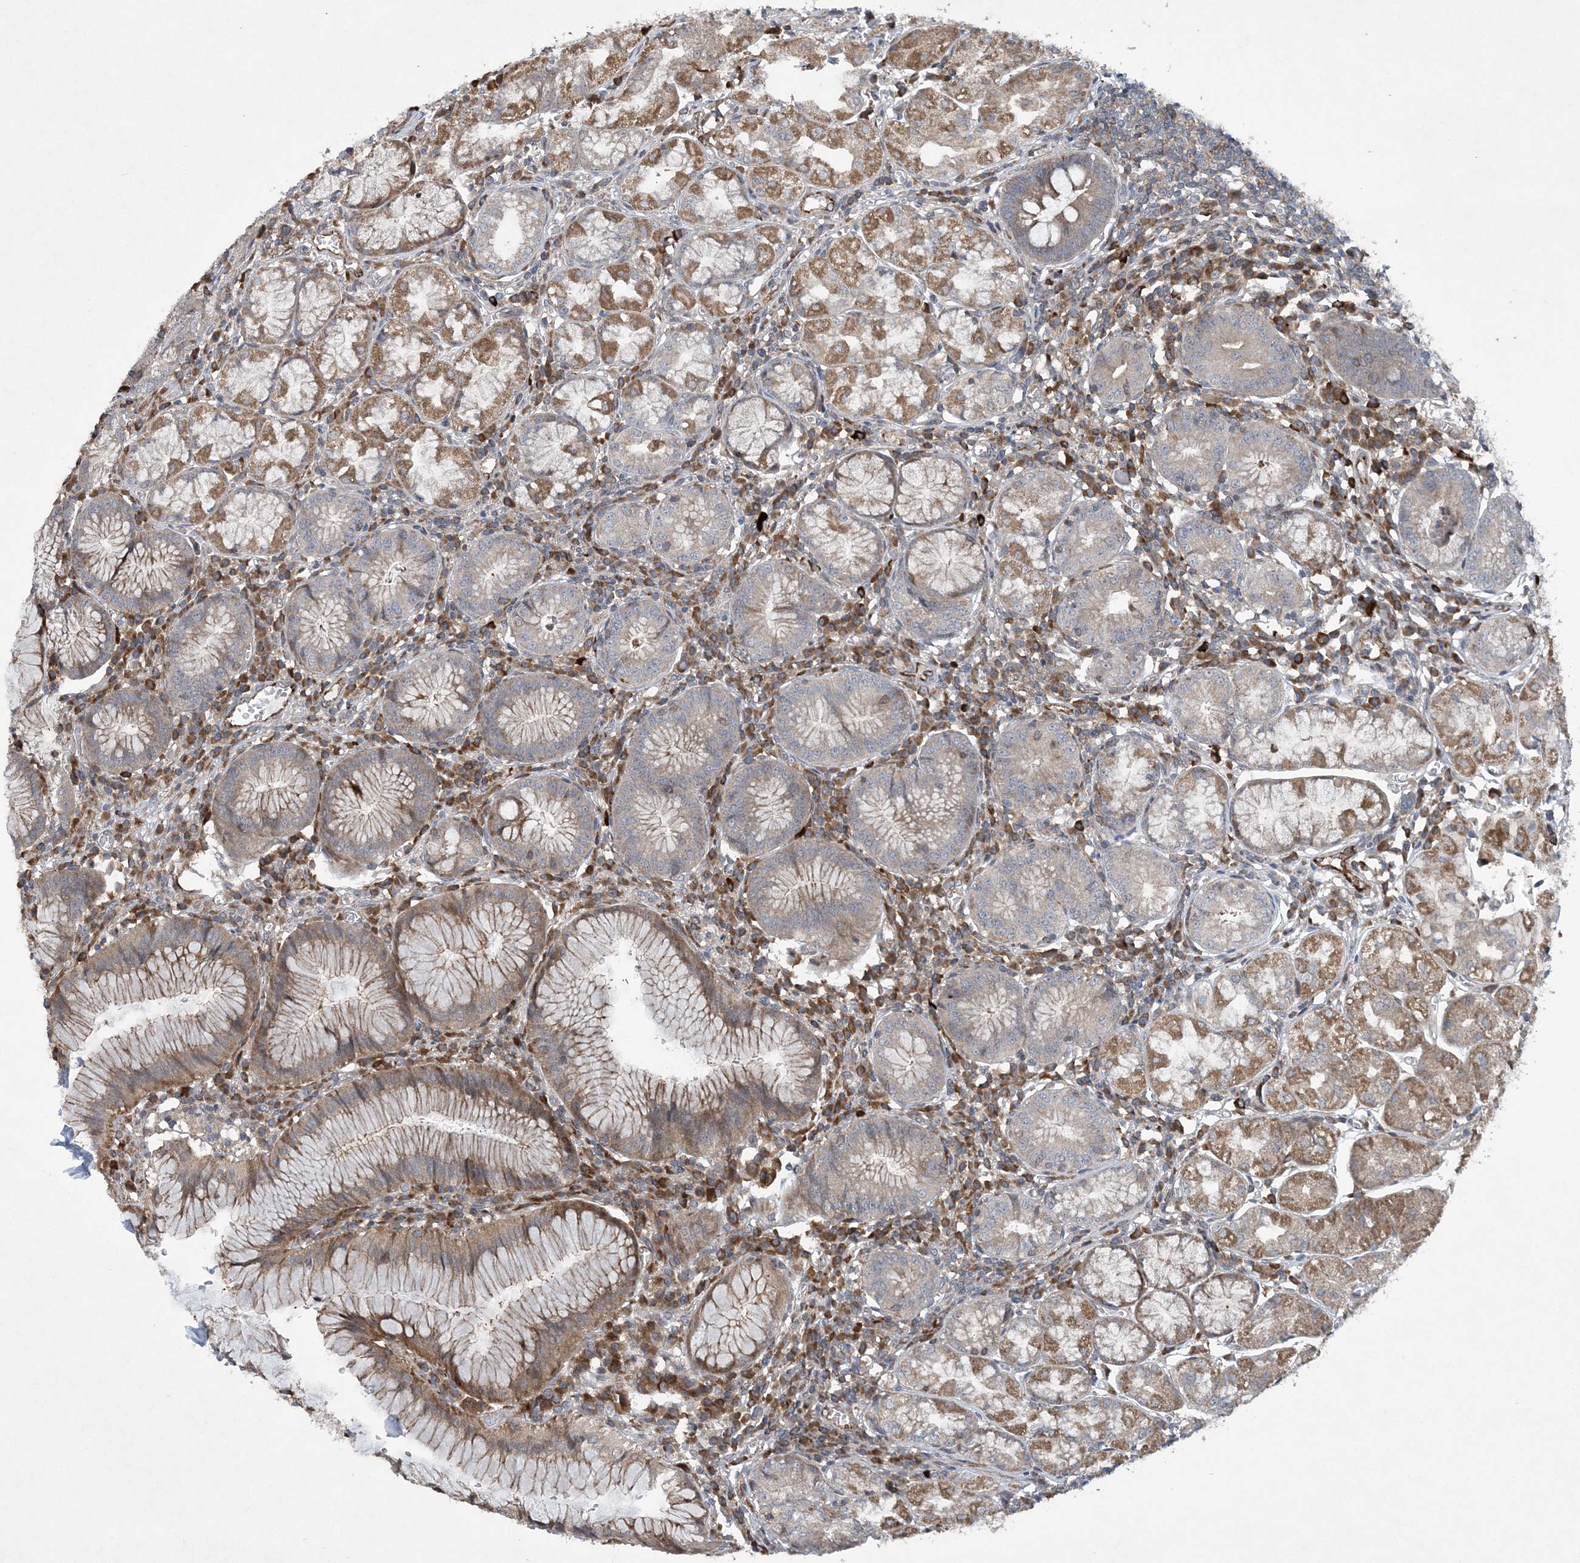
{"staining": {"intensity": "moderate", "quantity": "25%-75%", "location": "cytoplasmic/membranous"}, "tissue": "stomach", "cell_type": "Glandular cells", "image_type": "normal", "snomed": [{"axis": "morphology", "description": "Normal tissue, NOS"}, {"axis": "topography", "description": "Stomach"}], "caption": "High-magnification brightfield microscopy of benign stomach stained with DAB (brown) and counterstained with hematoxylin (blue). glandular cells exhibit moderate cytoplasmic/membranous staining is identified in approximately25%-75% of cells. The staining was performed using DAB (3,3'-diaminobenzidine) to visualize the protein expression in brown, while the nuclei were stained in blue with hematoxylin (Magnification: 20x).", "gene": "N4BP2", "patient": {"sex": "male", "age": 55}}